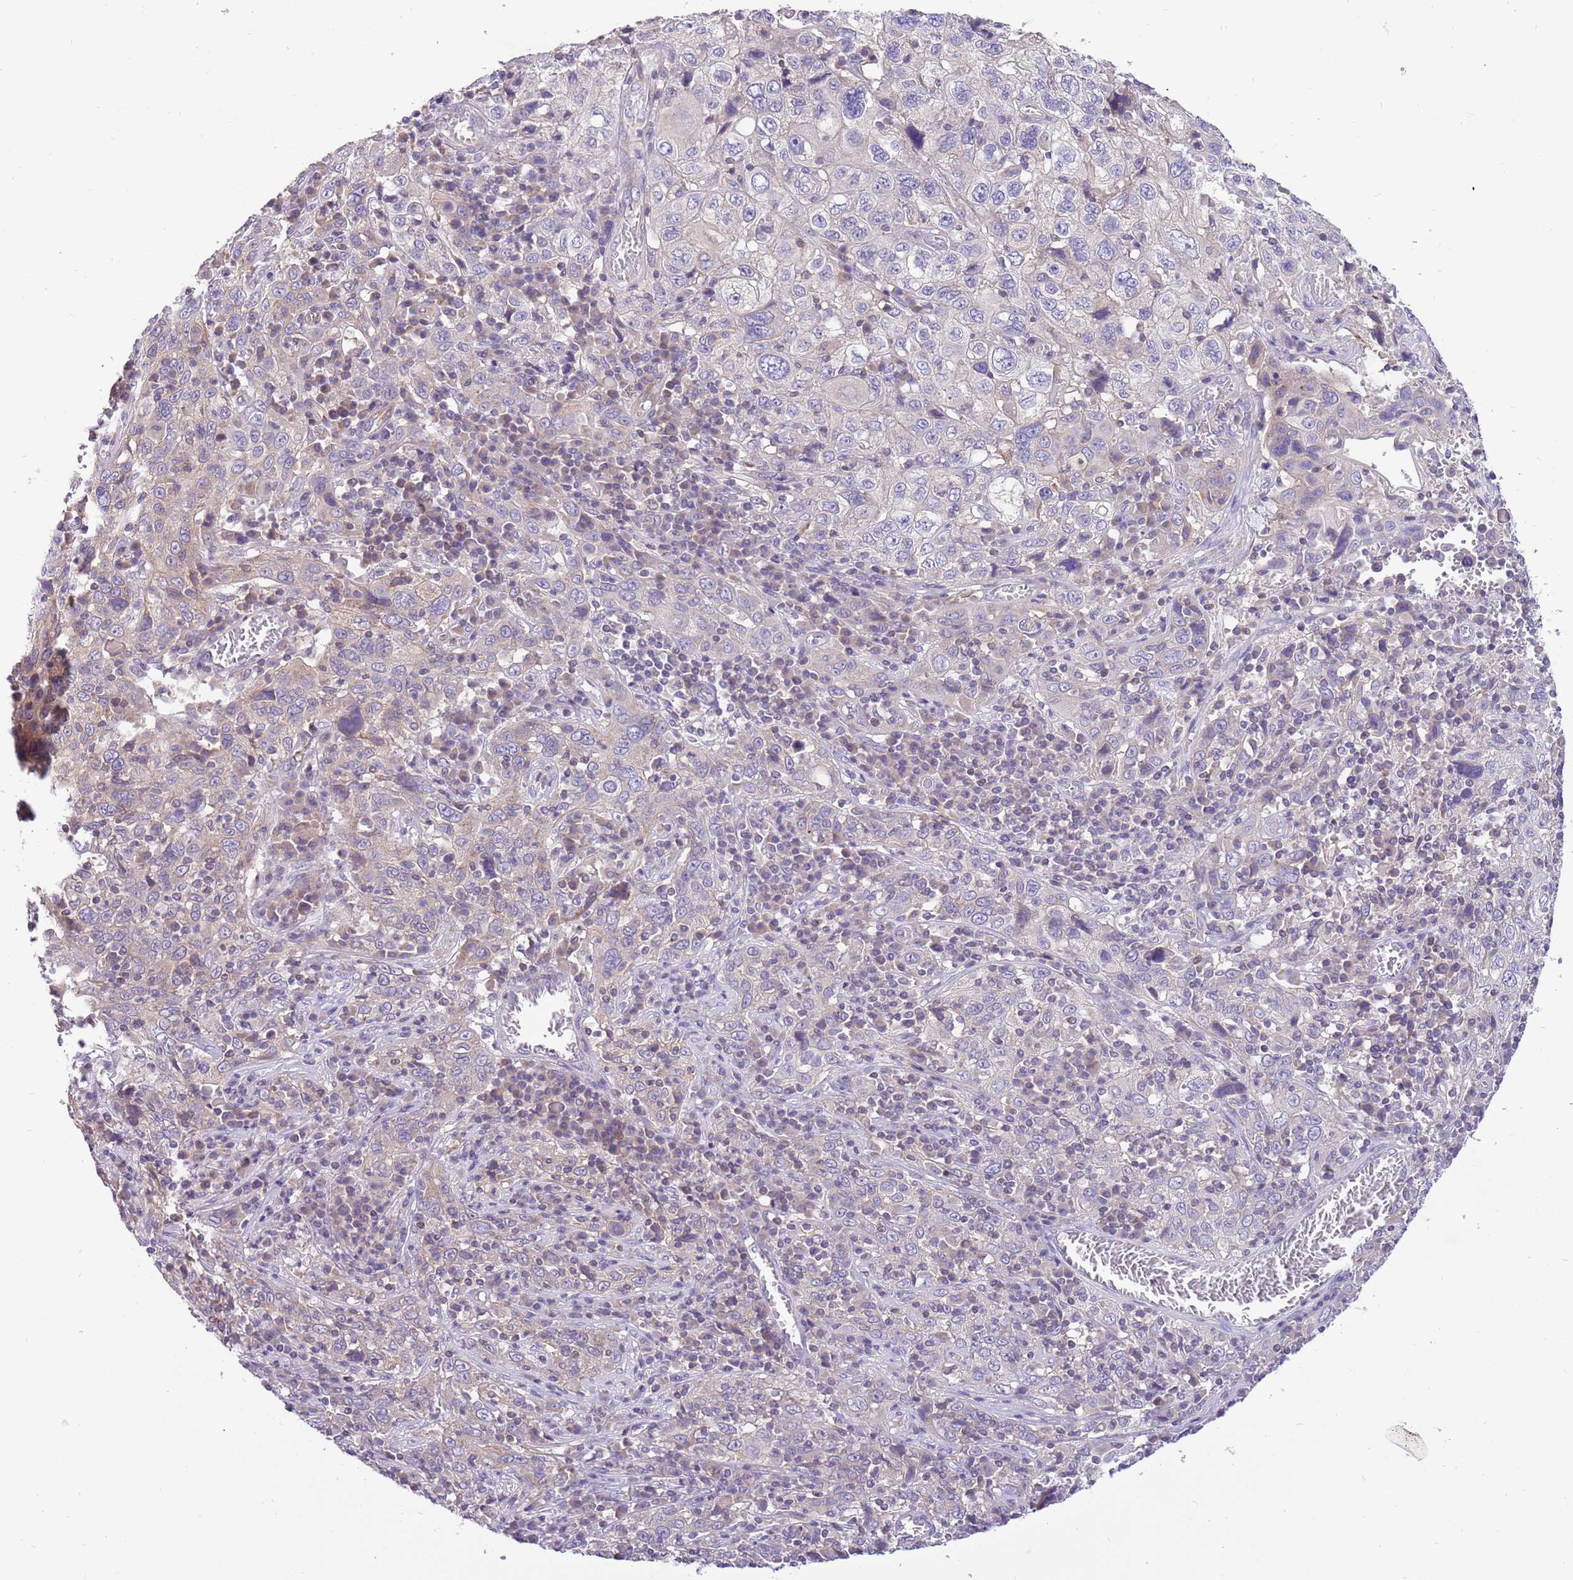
{"staining": {"intensity": "negative", "quantity": "none", "location": "none"}, "tissue": "cervical cancer", "cell_type": "Tumor cells", "image_type": "cancer", "snomed": [{"axis": "morphology", "description": "Squamous cell carcinoma, NOS"}, {"axis": "topography", "description": "Cervix"}], "caption": "The photomicrograph demonstrates no staining of tumor cells in squamous cell carcinoma (cervical).", "gene": "GLCE", "patient": {"sex": "female", "age": 46}}